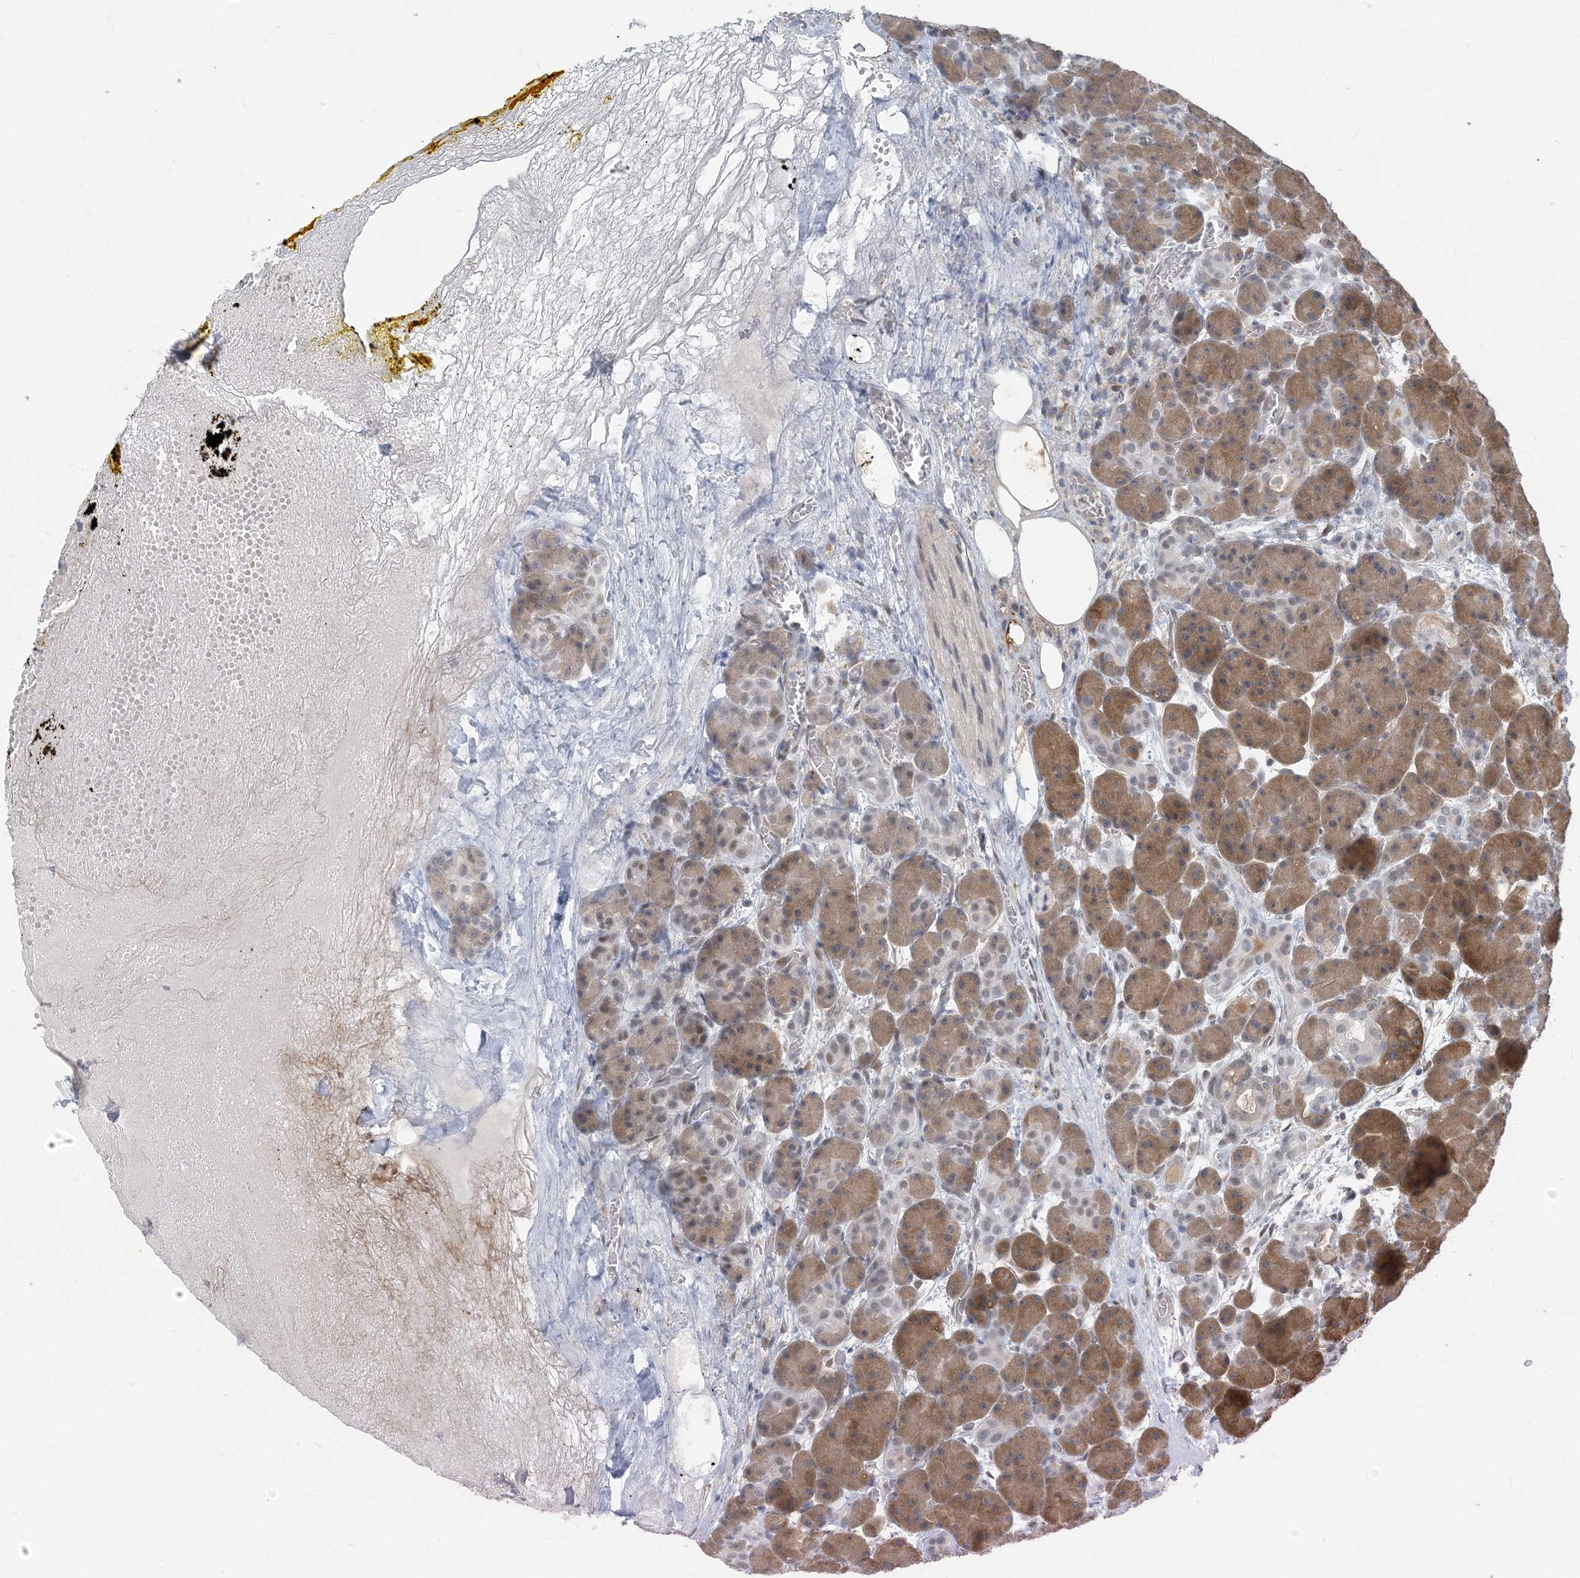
{"staining": {"intensity": "moderate", "quantity": ">75%", "location": "cytoplasmic/membranous"}, "tissue": "pancreas", "cell_type": "Exocrine glandular cells", "image_type": "normal", "snomed": [{"axis": "morphology", "description": "Normal tissue, NOS"}, {"axis": "topography", "description": "Pancreas"}], "caption": "Protein expression analysis of benign human pancreas reveals moderate cytoplasmic/membranous staining in about >75% of exocrine glandular cells. (DAB IHC, brown staining for protein, blue staining for nuclei).", "gene": "ZC3H12A", "patient": {"sex": "male", "age": 63}}